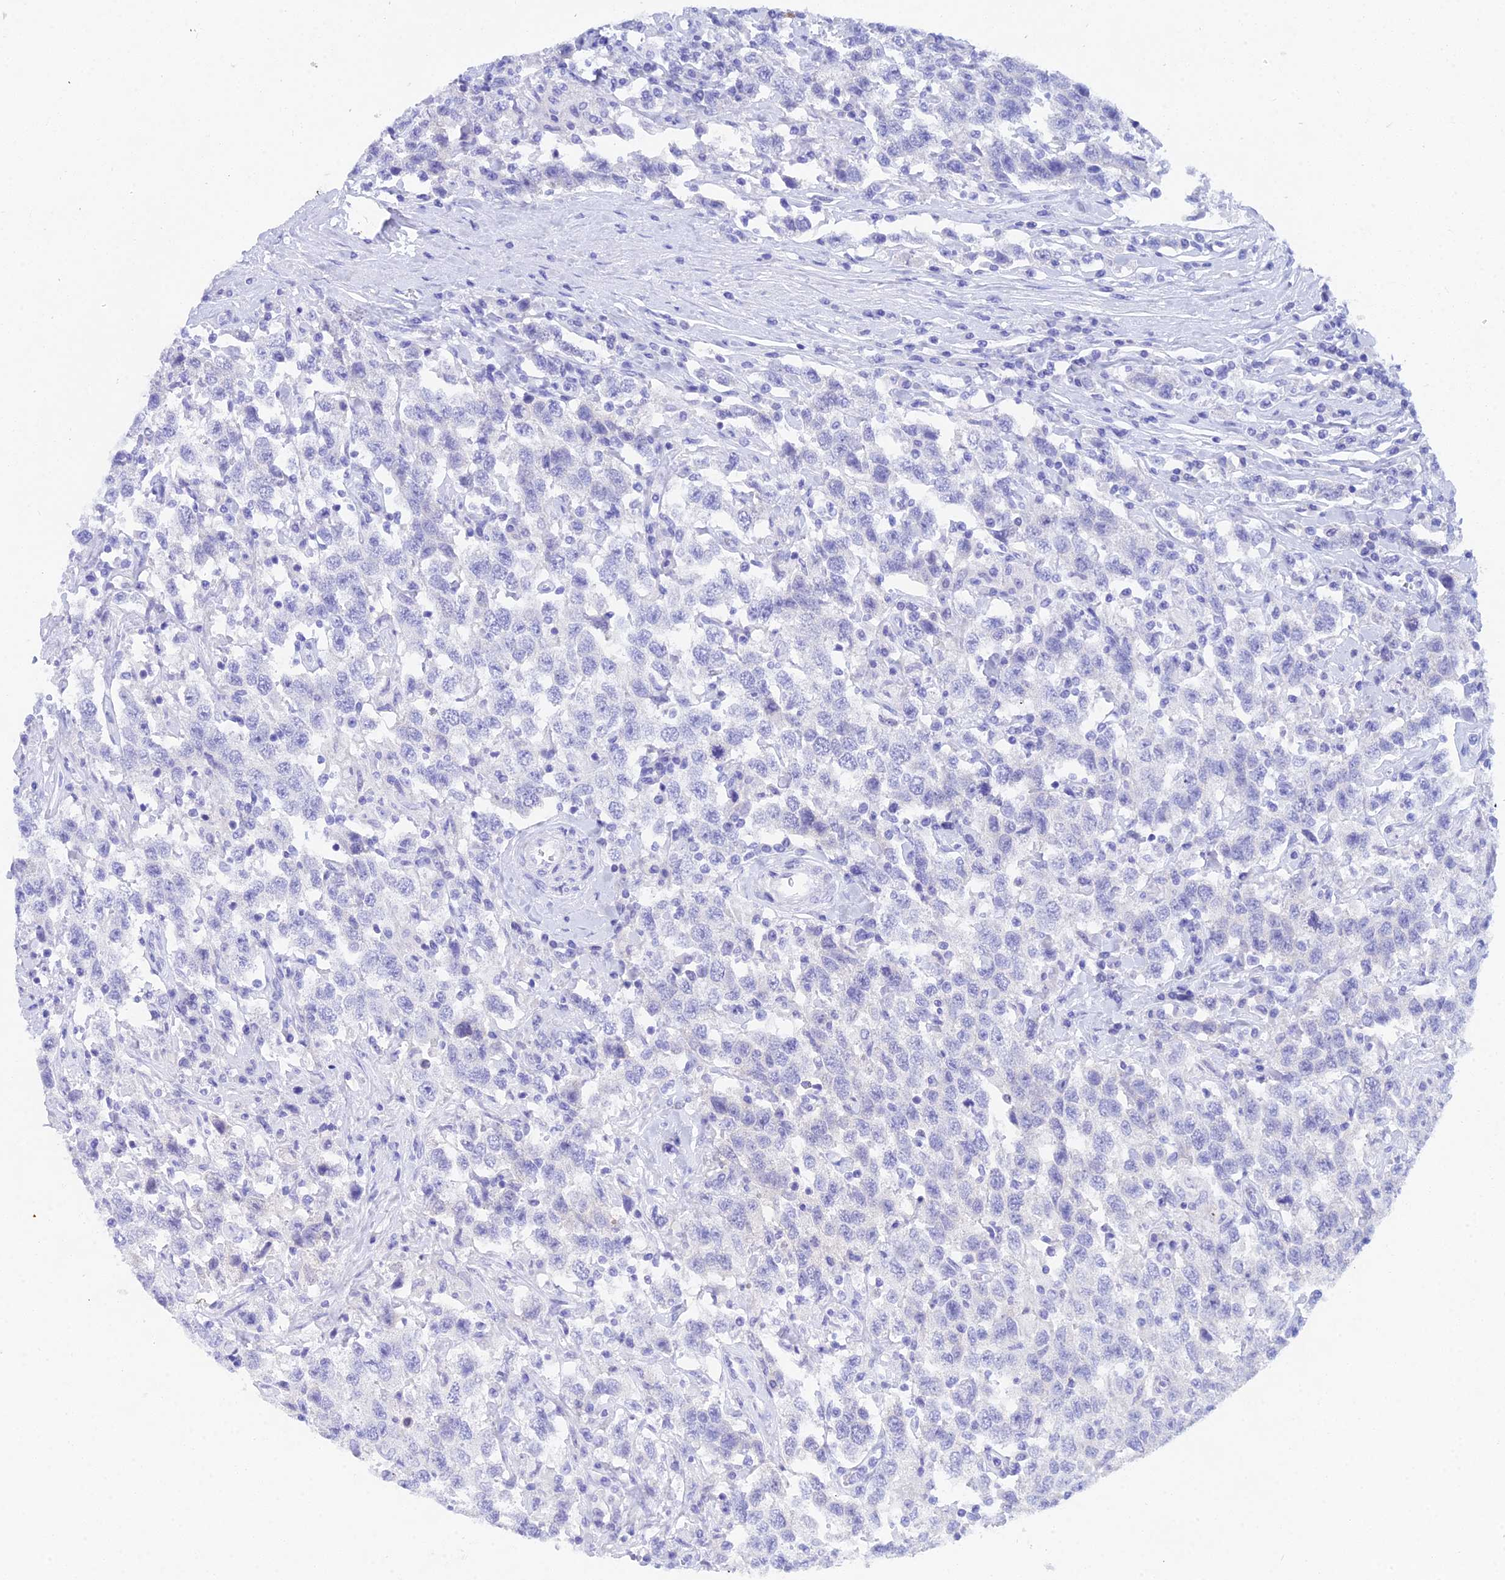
{"staining": {"intensity": "negative", "quantity": "none", "location": "none"}, "tissue": "testis cancer", "cell_type": "Tumor cells", "image_type": "cancer", "snomed": [{"axis": "morphology", "description": "Seminoma, NOS"}, {"axis": "topography", "description": "Testis"}], "caption": "Tumor cells are negative for protein expression in human testis cancer (seminoma).", "gene": "REG1A", "patient": {"sex": "male", "age": 41}}